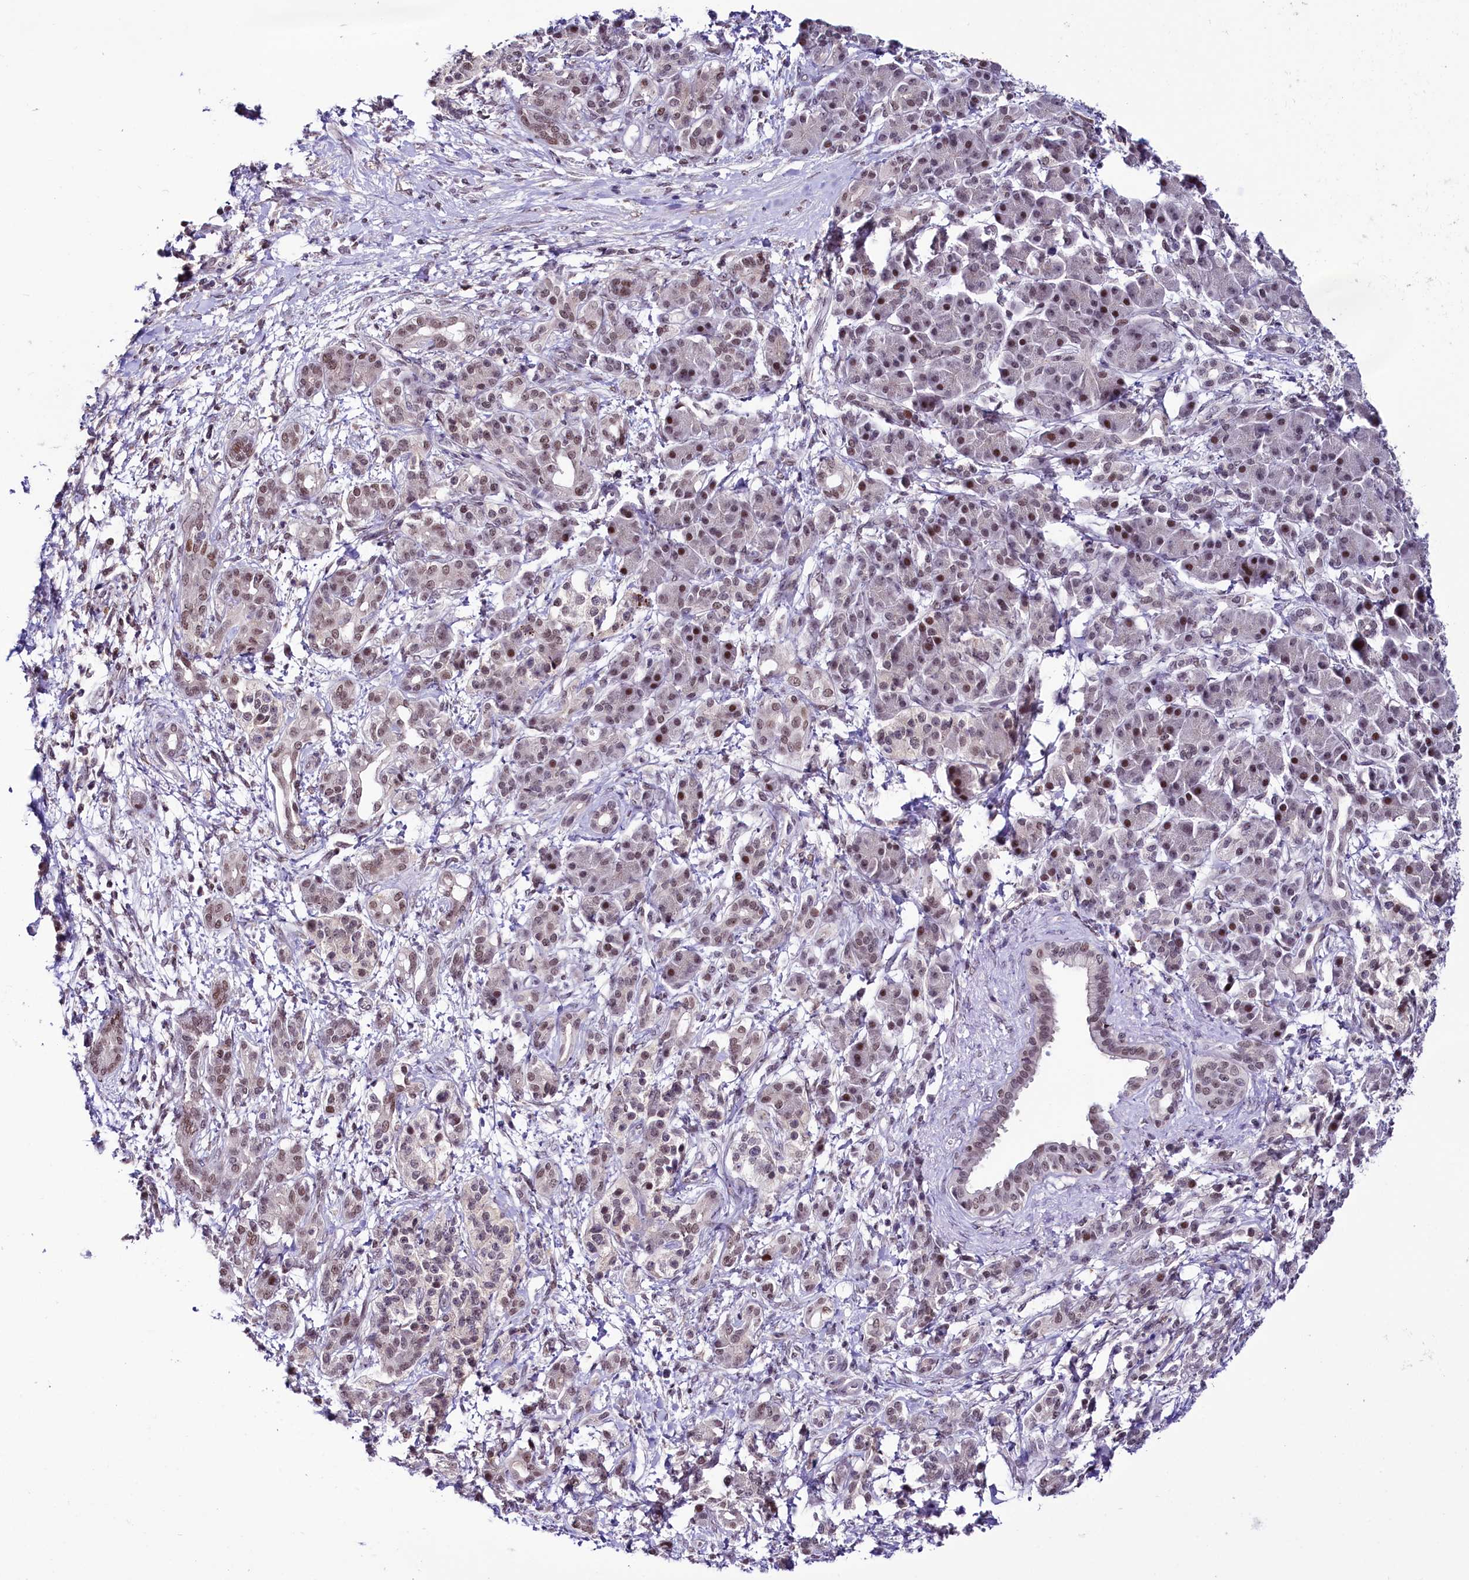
{"staining": {"intensity": "moderate", "quantity": "25%-75%", "location": "nuclear"}, "tissue": "pancreatic cancer", "cell_type": "Tumor cells", "image_type": "cancer", "snomed": [{"axis": "morphology", "description": "Adenocarcinoma, NOS"}, {"axis": "topography", "description": "Pancreas"}], "caption": "DAB (3,3'-diaminobenzidine) immunohistochemical staining of human adenocarcinoma (pancreatic) displays moderate nuclear protein expression in about 25%-75% of tumor cells. (DAB IHC with brightfield microscopy, high magnification).", "gene": "SCAF11", "patient": {"sex": "female", "age": 55}}